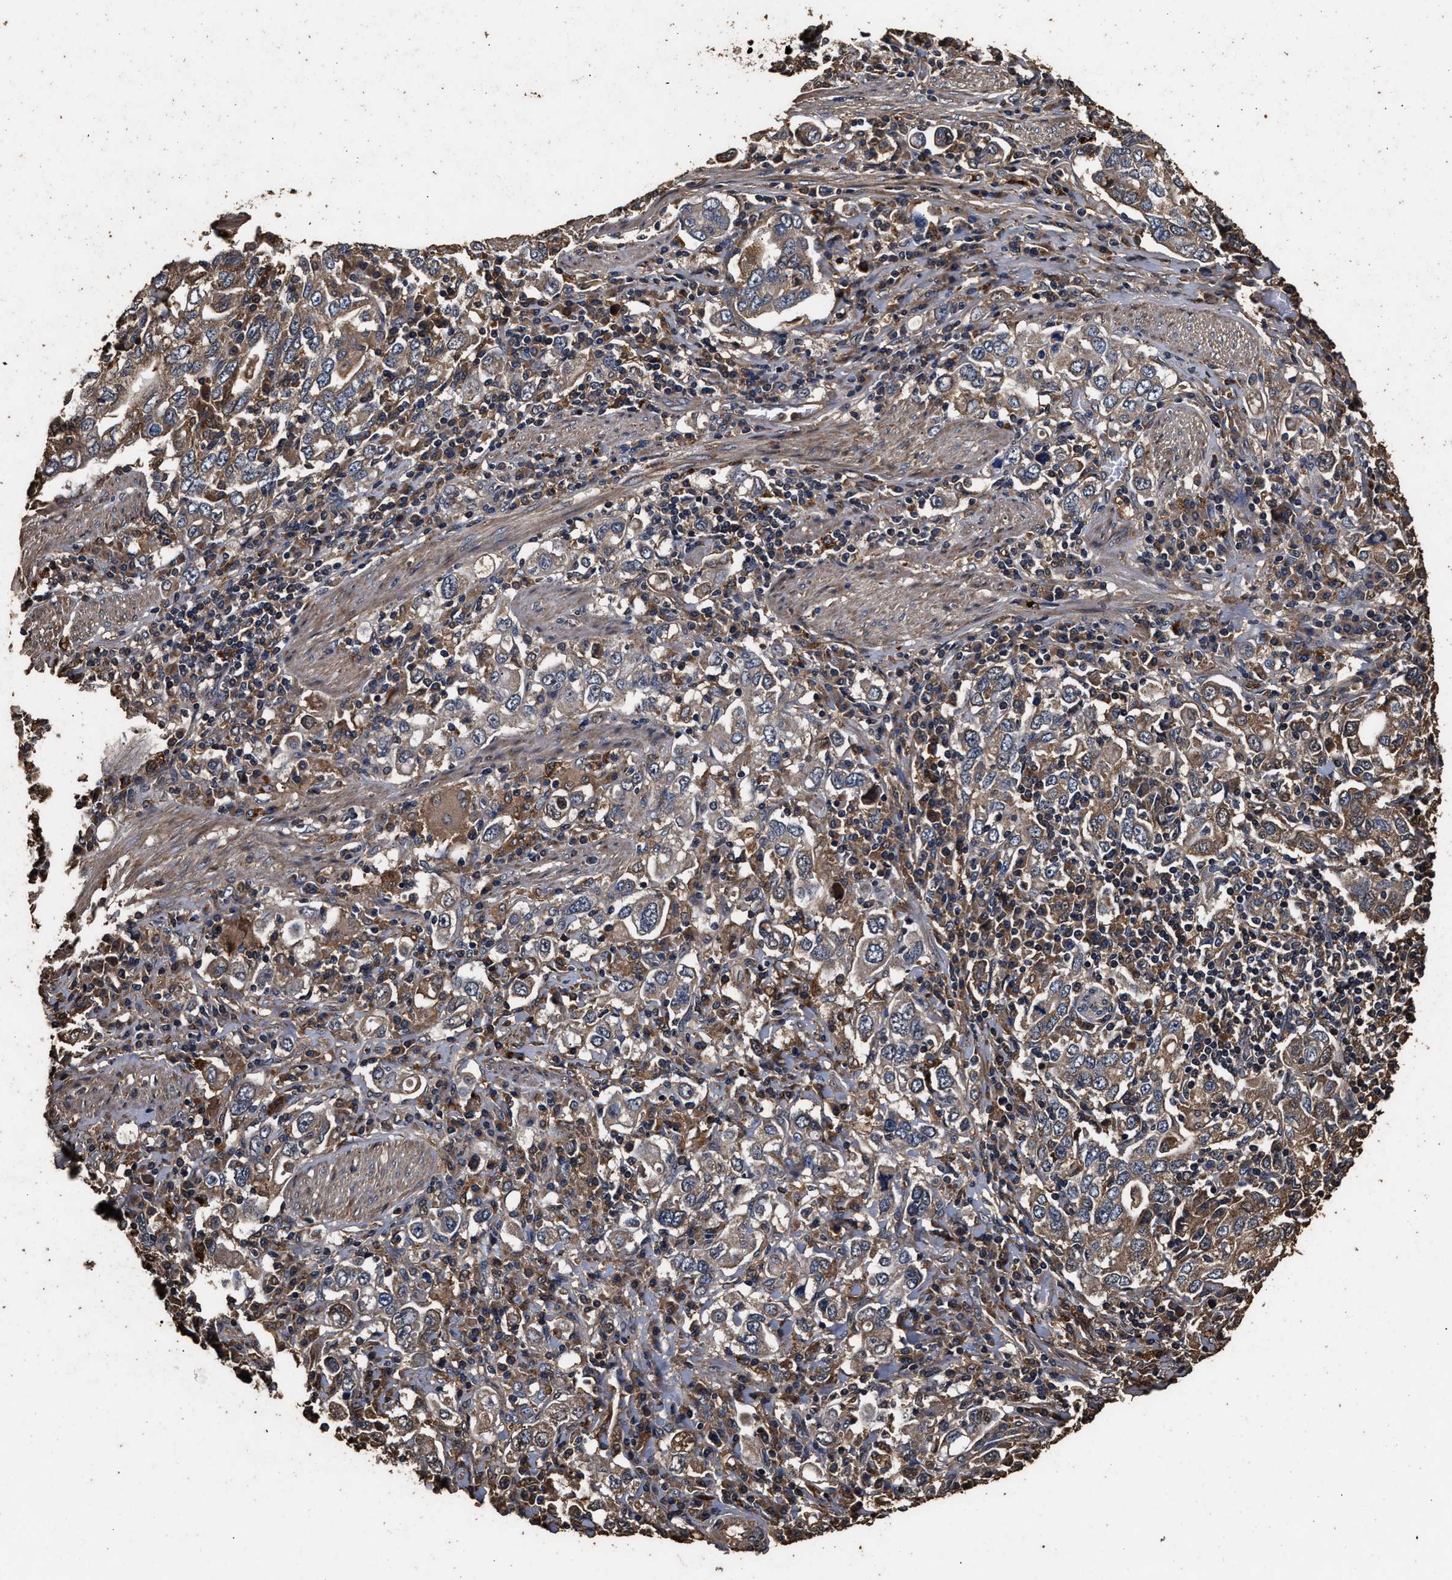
{"staining": {"intensity": "moderate", "quantity": ">75%", "location": "cytoplasmic/membranous"}, "tissue": "stomach cancer", "cell_type": "Tumor cells", "image_type": "cancer", "snomed": [{"axis": "morphology", "description": "Adenocarcinoma, NOS"}, {"axis": "topography", "description": "Stomach, upper"}], "caption": "Approximately >75% of tumor cells in stomach adenocarcinoma demonstrate moderate cytoplasmic/membranous protein staining as visualized by brown immunohistochemical staining.", "gene": "KYAT1", "patient": {"sex": "male", "age": 62}}